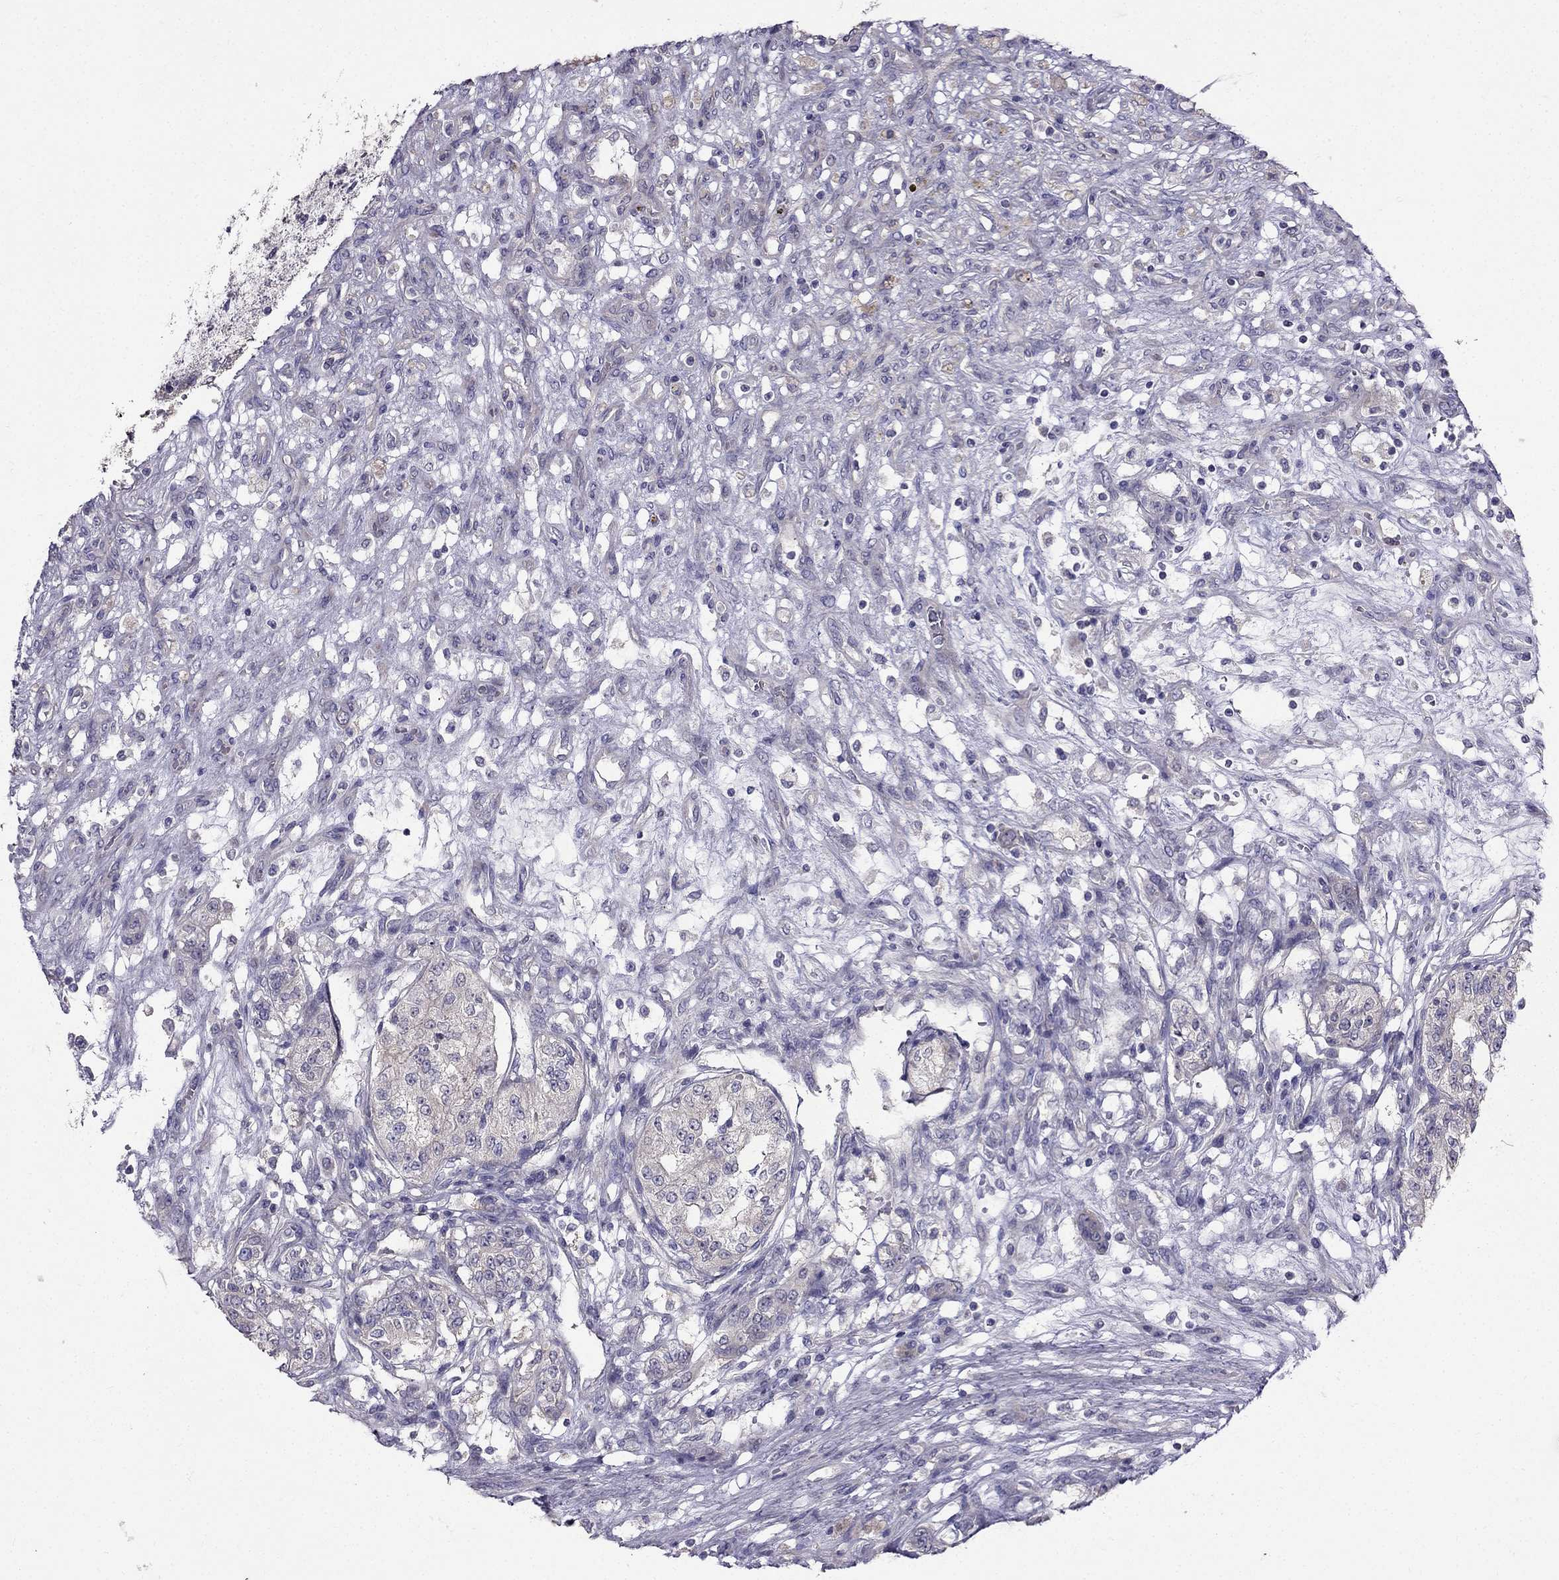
{"staining": {"intensity": "negative", "quantity": "none", "location": "none"}, "tissue": "renal cancer", "cell_type": "Tumor cells", "image_type": "cancer", "snomed": [{"axis": "morphology", "description": "Adenocarcinoma, NOS"}, {"axis": "topography", "description": "Kidney"}], "caption": "There is no significant expression in tumor cells of renal adenocarcinoma. (Brightfield microscopy of DAB IHC at high magnification).", "gene": "AS3MT", "patient": {"sex": "female", "age": 63}}